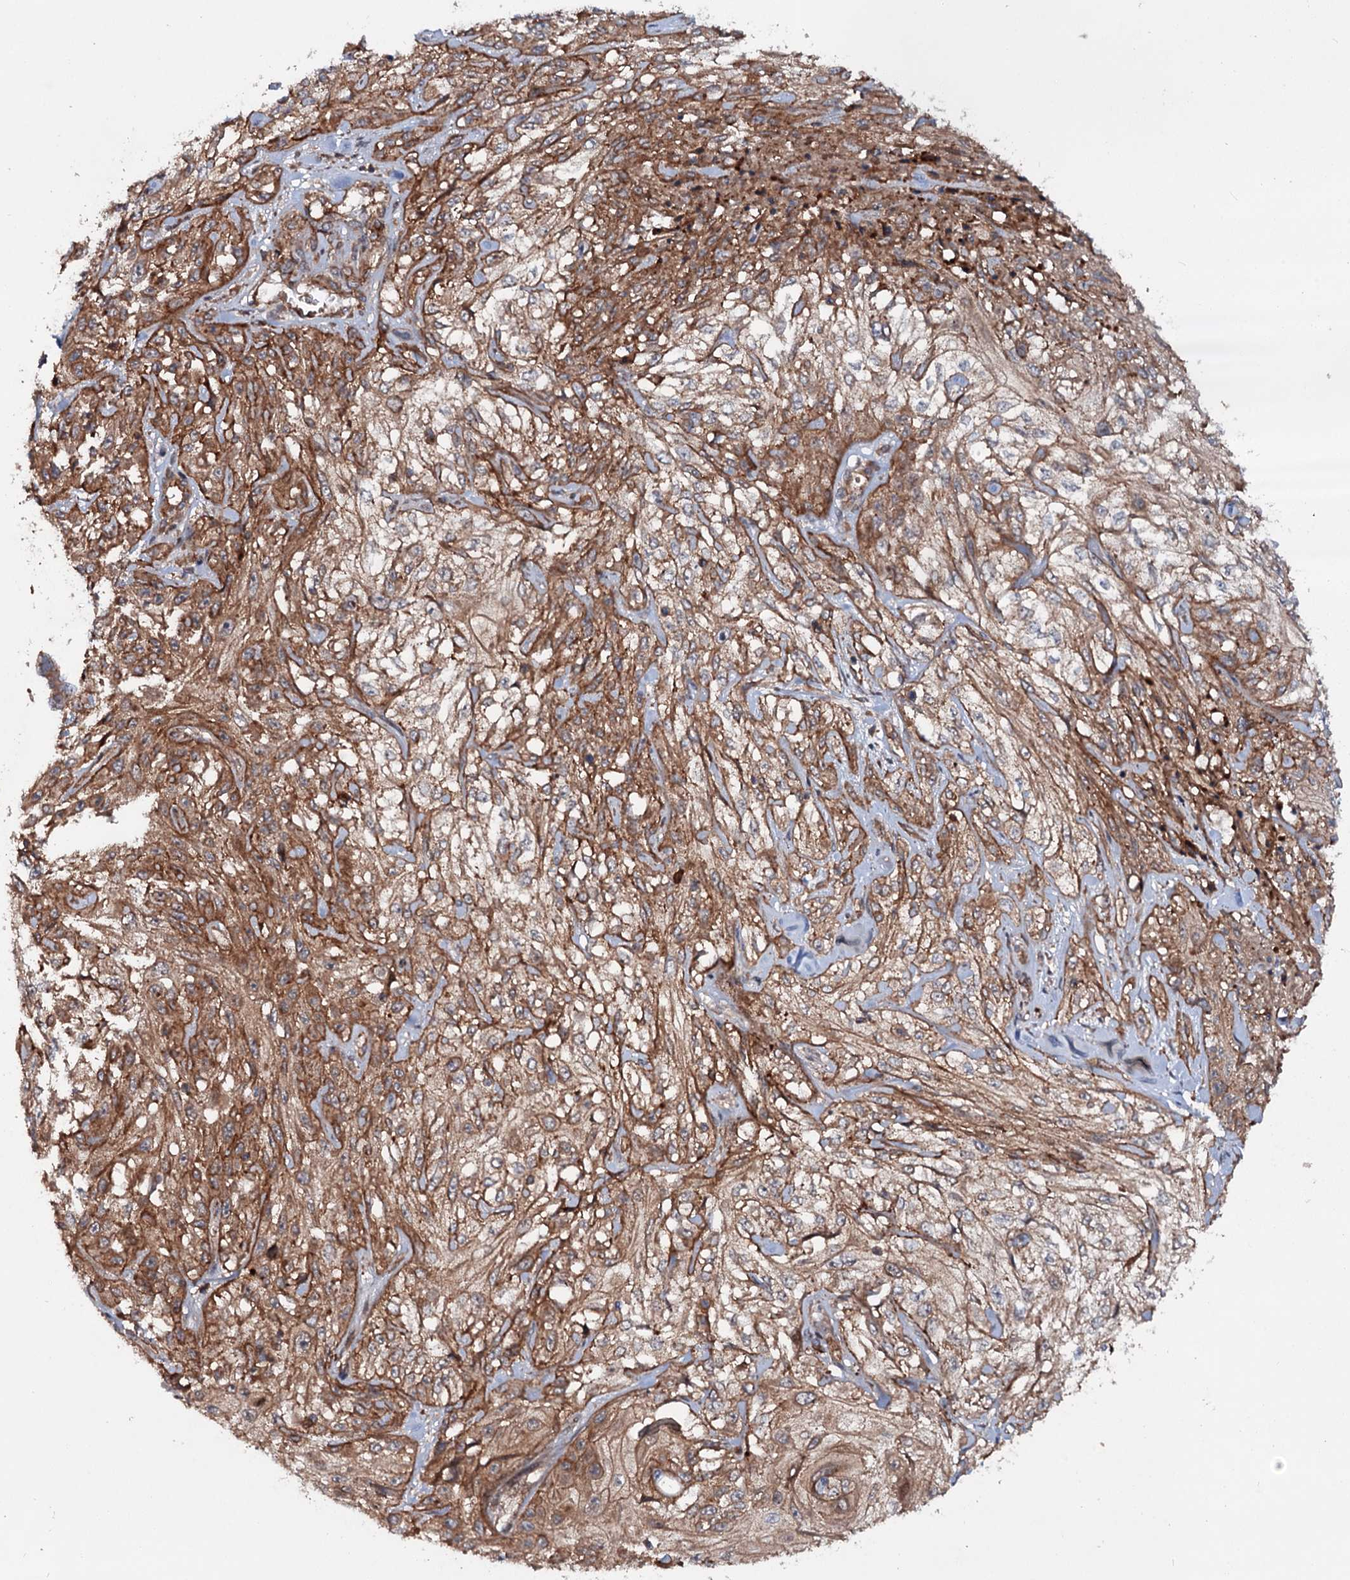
{"staining": {"intensity": "moderate", "quantity": ">75%", "location": "cytoplasmic/membranous"}, "tissue": "skin cancer", "cell_type": "Tumor cells", "image_type": "cancer", "snomed": [{"axis": "morphology", "description": "Squamous cell carcinoma, NOS"}, {"axis": "morphology", "description": "Squamous cell carcinoma, metastatic, NOS"}, {"axis": "topography", "description": "Skin"}, {"axis": "topography", "description": "Lymph node"}], "caption": "Immunohistochemistry micrograph of neoplastic tissue: human skin cancer (squamous cell carcinoma) stained using immunohistochemistry (IHC) exhibits medium levels of moderate protein expression localized specifically in the cytoplasmic/membranous of tumor cells, appearing as a cytoplasmic/membranous brown color.", "gene": "ADGRG4", "patient": {"sex": "male", "age": 75}}